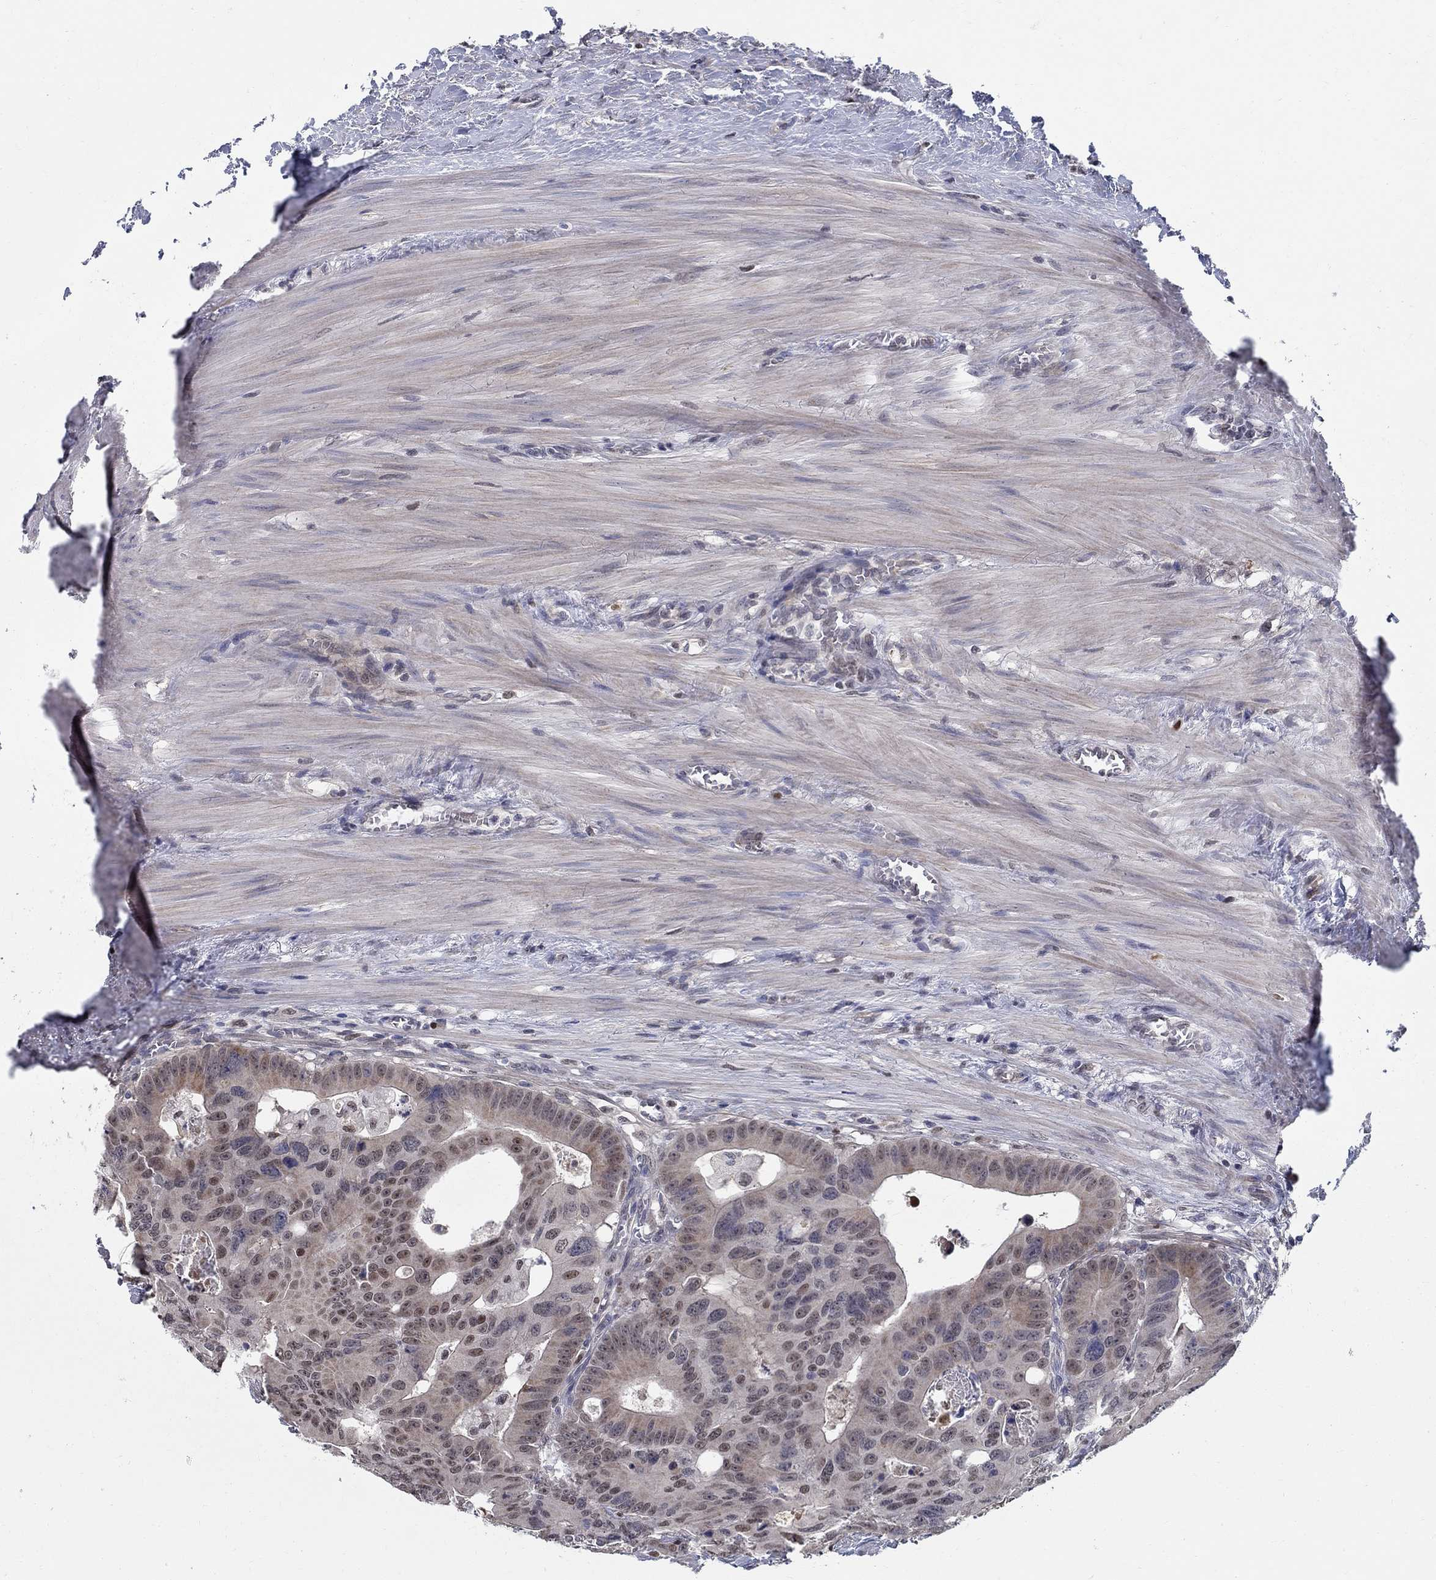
{"staining": {"intensity": "moderate", "quantity": "<25%", "location": "cytoplasmic/membranous,nuclear"}, "tissue": "colorectal cancer", "cell_type": "Tumor cells", "image_type": "cancer", "snomed": [{"axis": "morphology", "description": "Adenocarcinoma, NOS"}, {"axis": "topography", "description": "Rectum"}], "caption": "The immunohistochemical stain highlights moderate cytoplasmic/membranous and nuclear positivity in tumor cells of colorectal cancer tissue.", "gene": "C16orf46", "patient": {"sex": "male", "age": 64}}